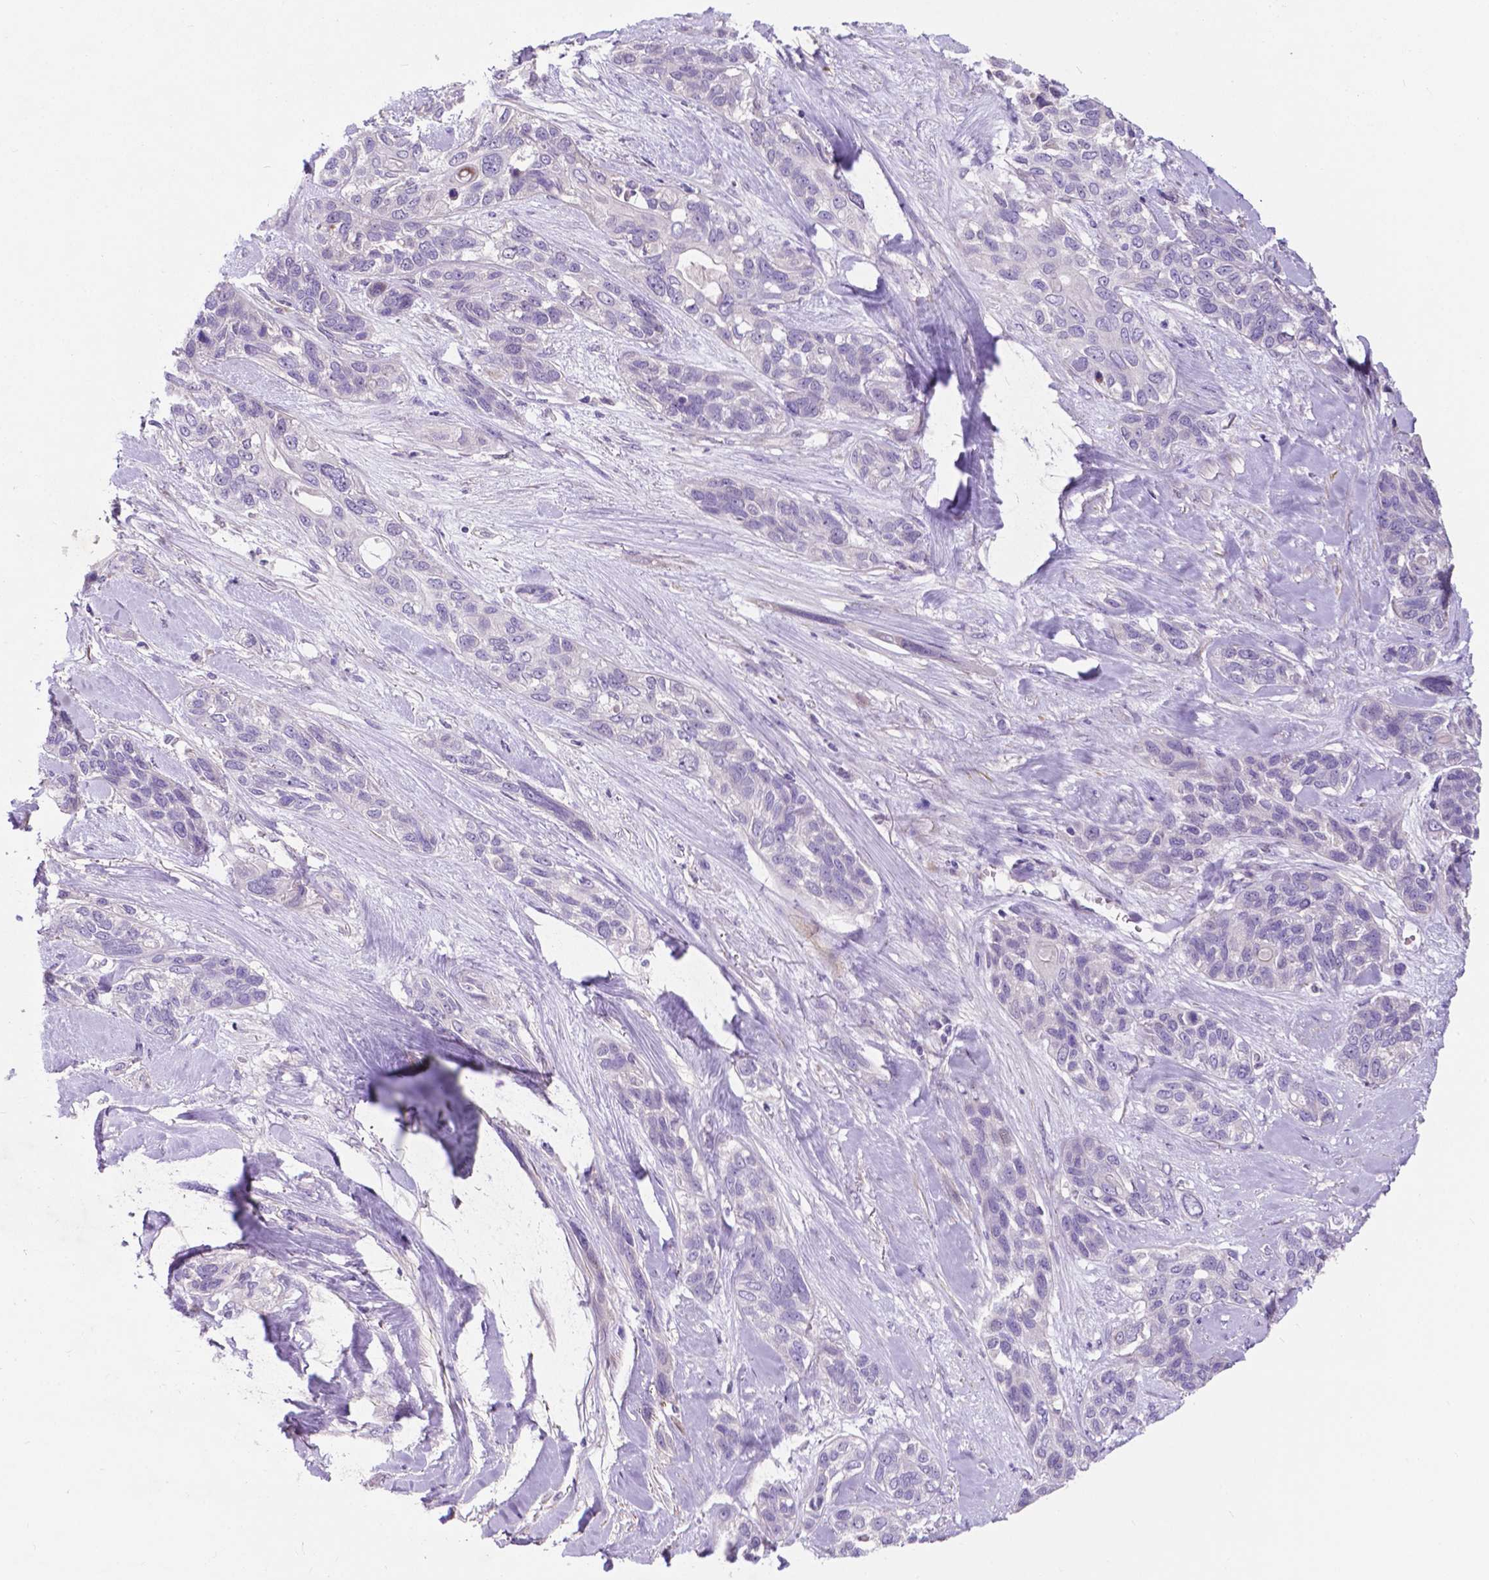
{"staining": {"intensity": "negative", "quantity": "none", "location": "none"}, "tissue": "lung cancer", "cell_type": "Tumor cells", "image_type": "cancer", "snomed": [{"axis": "morphology", "description": "Squamous cell carcinoma, NOS"}, {"axis": "topography", "description": "Lung"}], "caption": "IHC of human lung squamous cell carcinoma shows no staining in tumor cells.", "gene": "PFKFB4", "patient": {"sex": "female", "age": 70}}